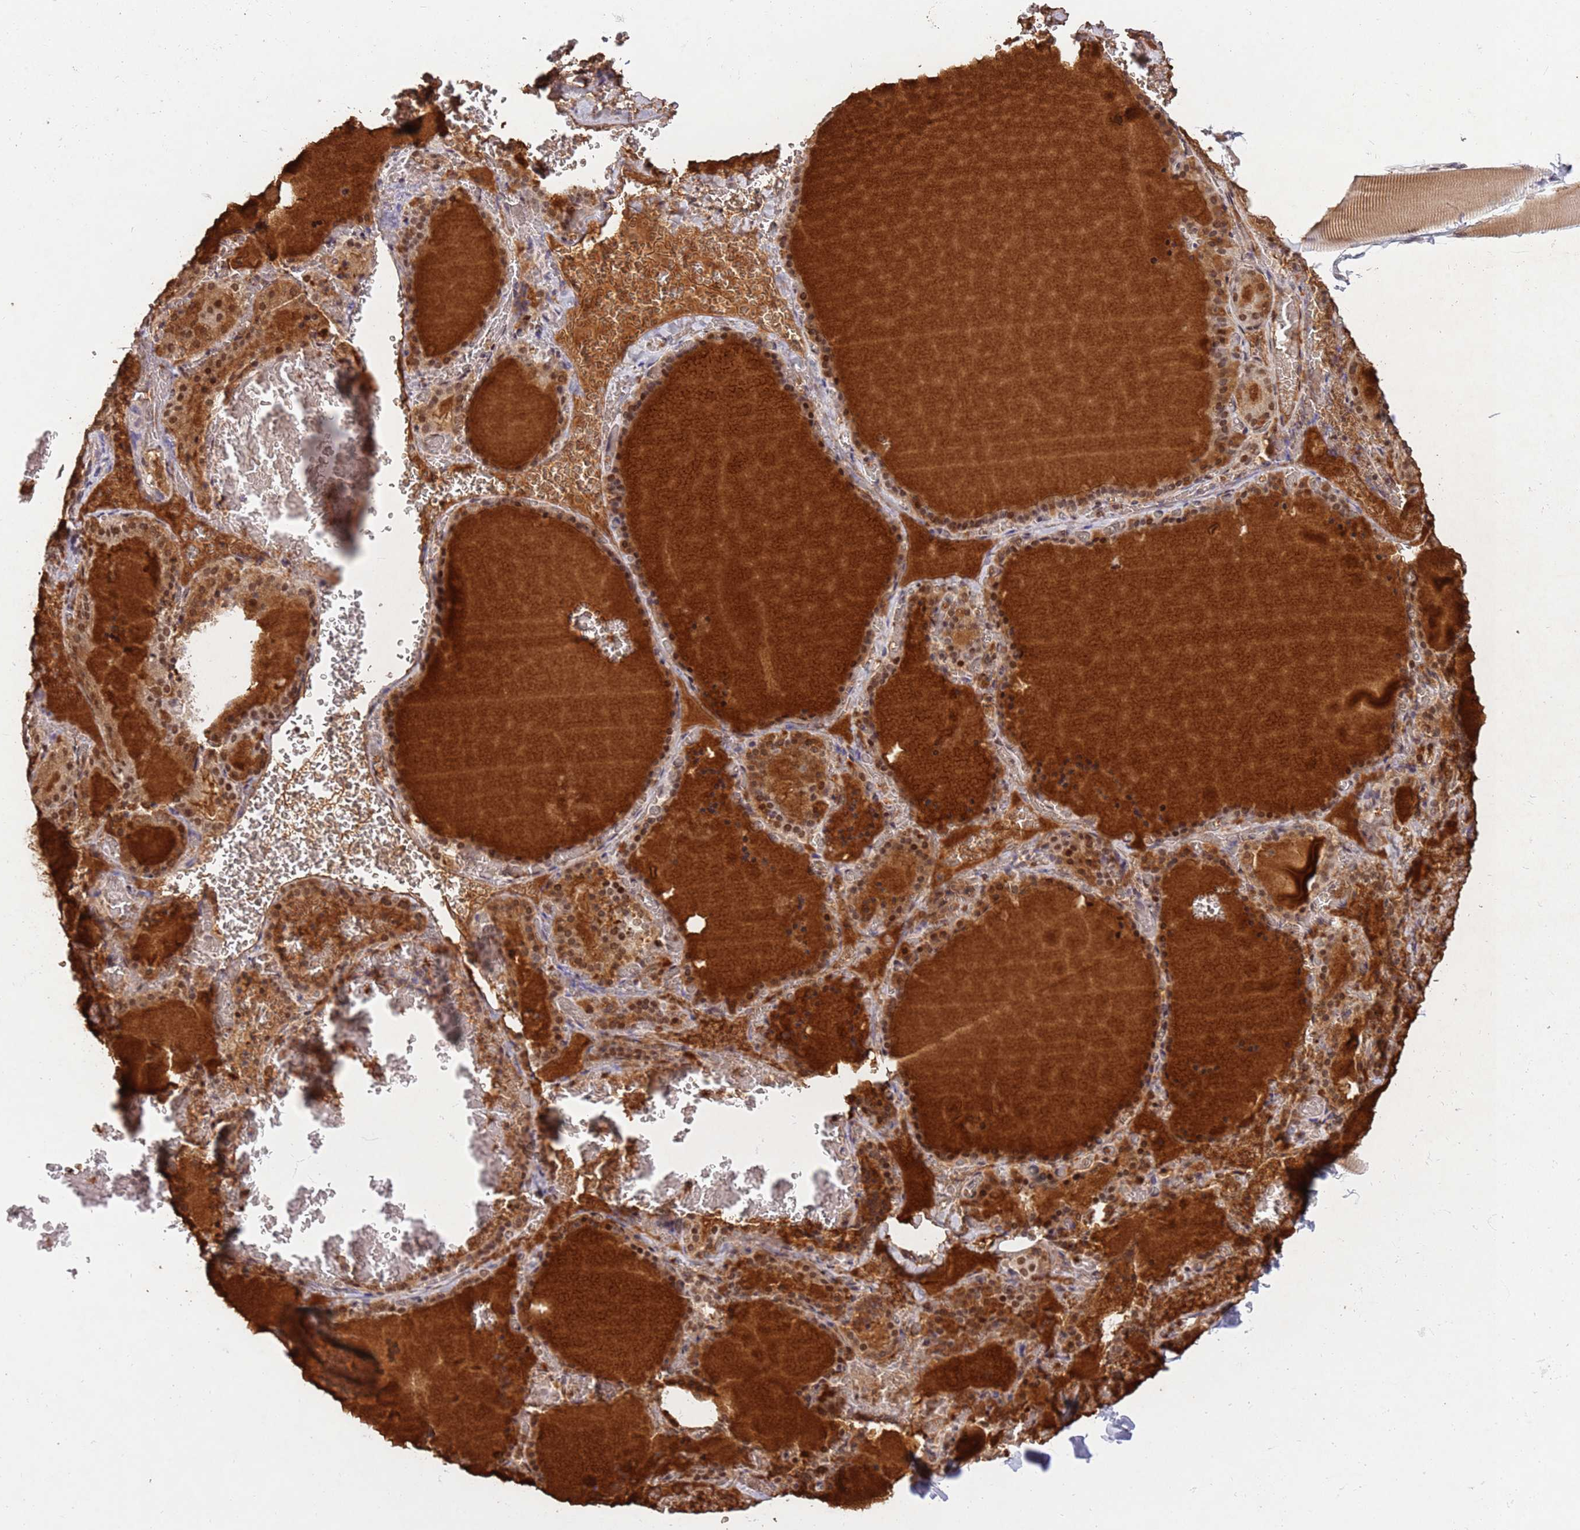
{"staining": {"intensity": "moderate", "quantity": ">75%", "location": "nuclear"}, "tissue": "thyroid gland", "cell_type": "Glandular cells", "image_type": "normal", "snomed": [{"axis": "morphology", "description": "Normal tissue, NOS"}, {"axis": "topography", "description": "Thyroid gland"}], "caption": "Glandular cells demonstrate medium levels of moderate nuclear staining in about >75% of cells in normal thyroid gland.", "gene": "ESF1", "patient": {"sex": "female", "age": 39}}